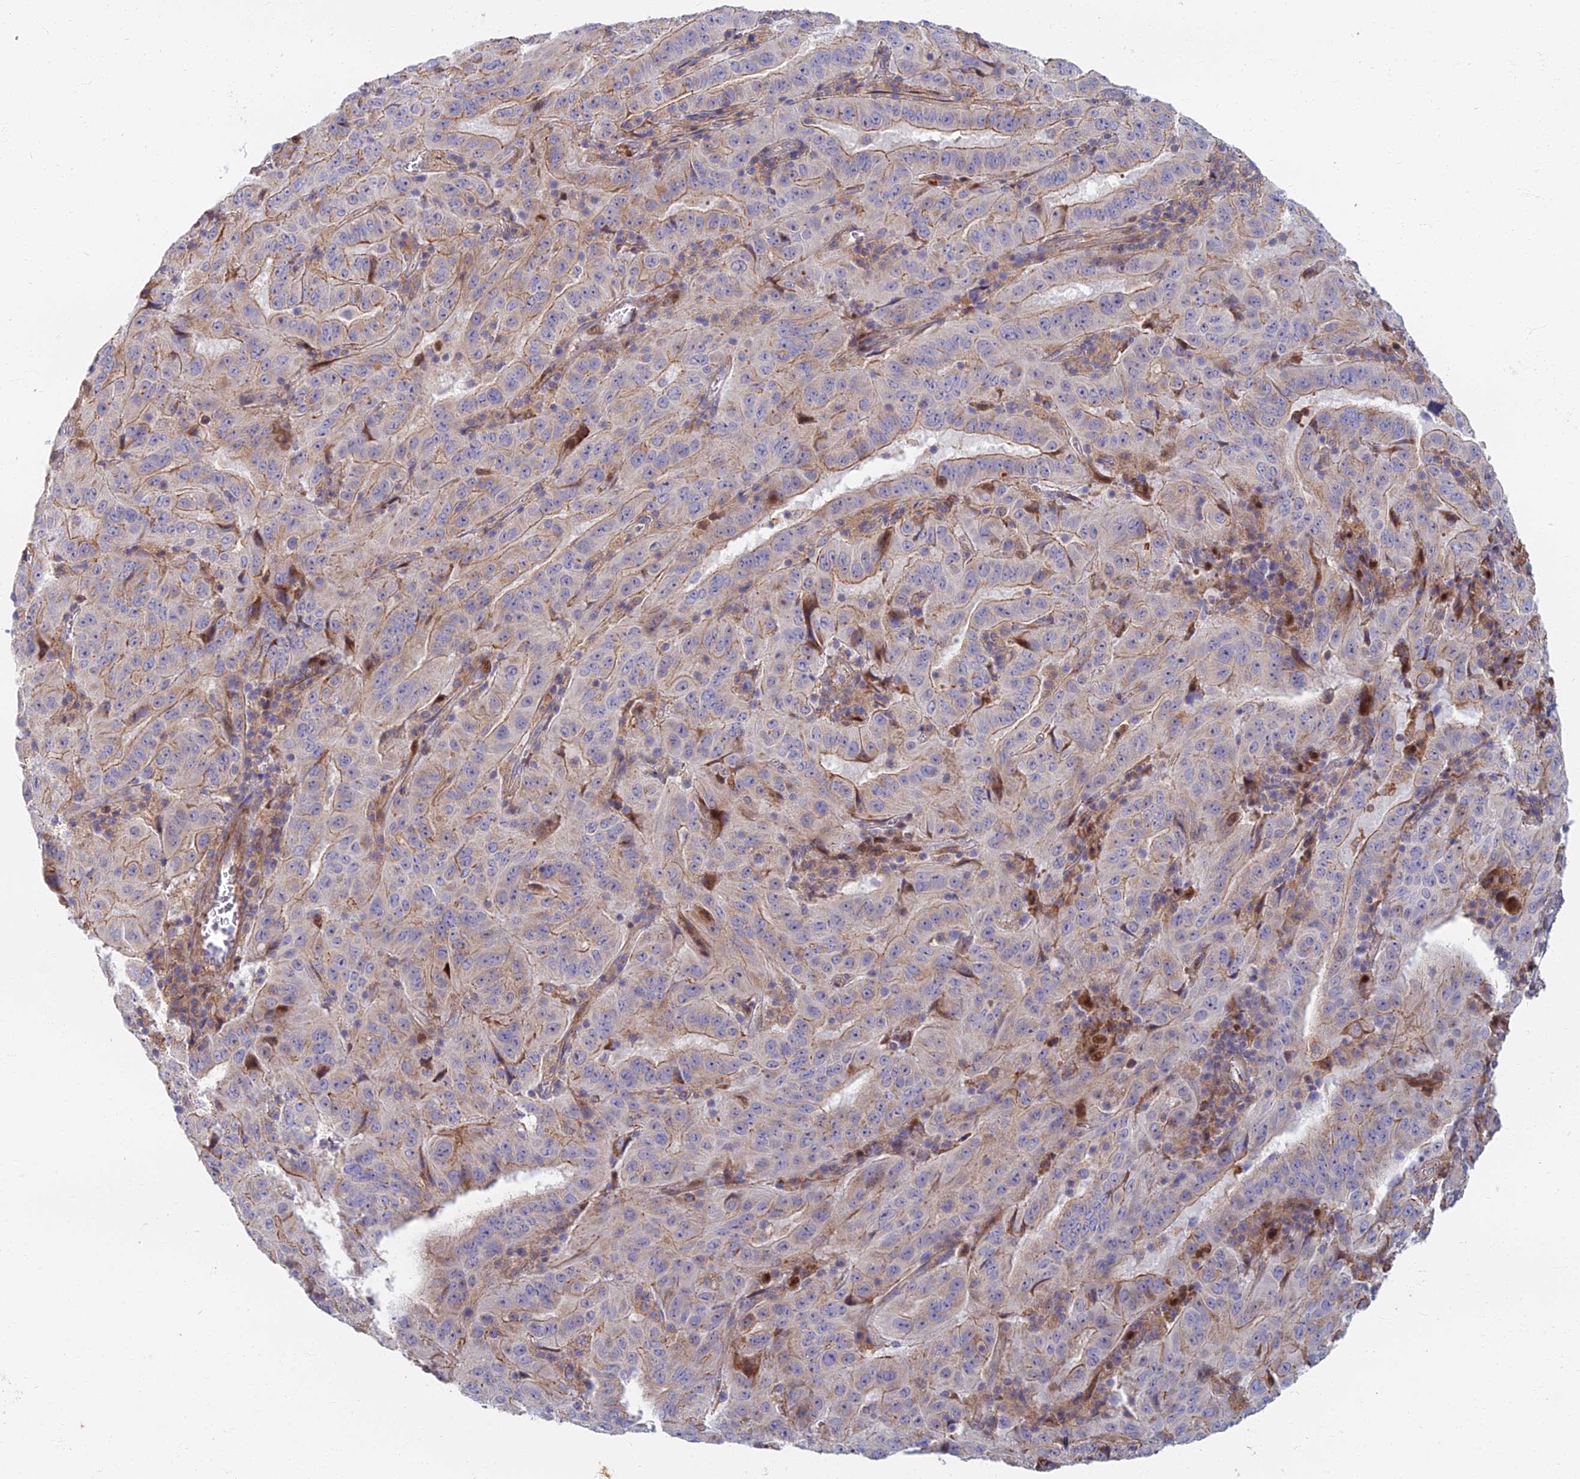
{"staining": {"intensity": "weak", "quantity": "25%-75%", "location": "cytoplasmic/membranous"}, "tissue": "pancreatic cancer", "cell_type": "Tumor cells", "image_type": "cancer", "snomed": [{"axis": "morphology", "description": "Adenocarcinoma, NOS"}, {"axis": "topography", "description": "Pancreas"}], "caption": "Adenocarcinoma (pancreatic) tissue demonstrates weak cytoplasmic/membranous expression in approximately 25%-75% of tumor cells, visualized by immunohistochemistry.", "gene": "C15orf40", "patient": {"sex": "male", "age": 63}}